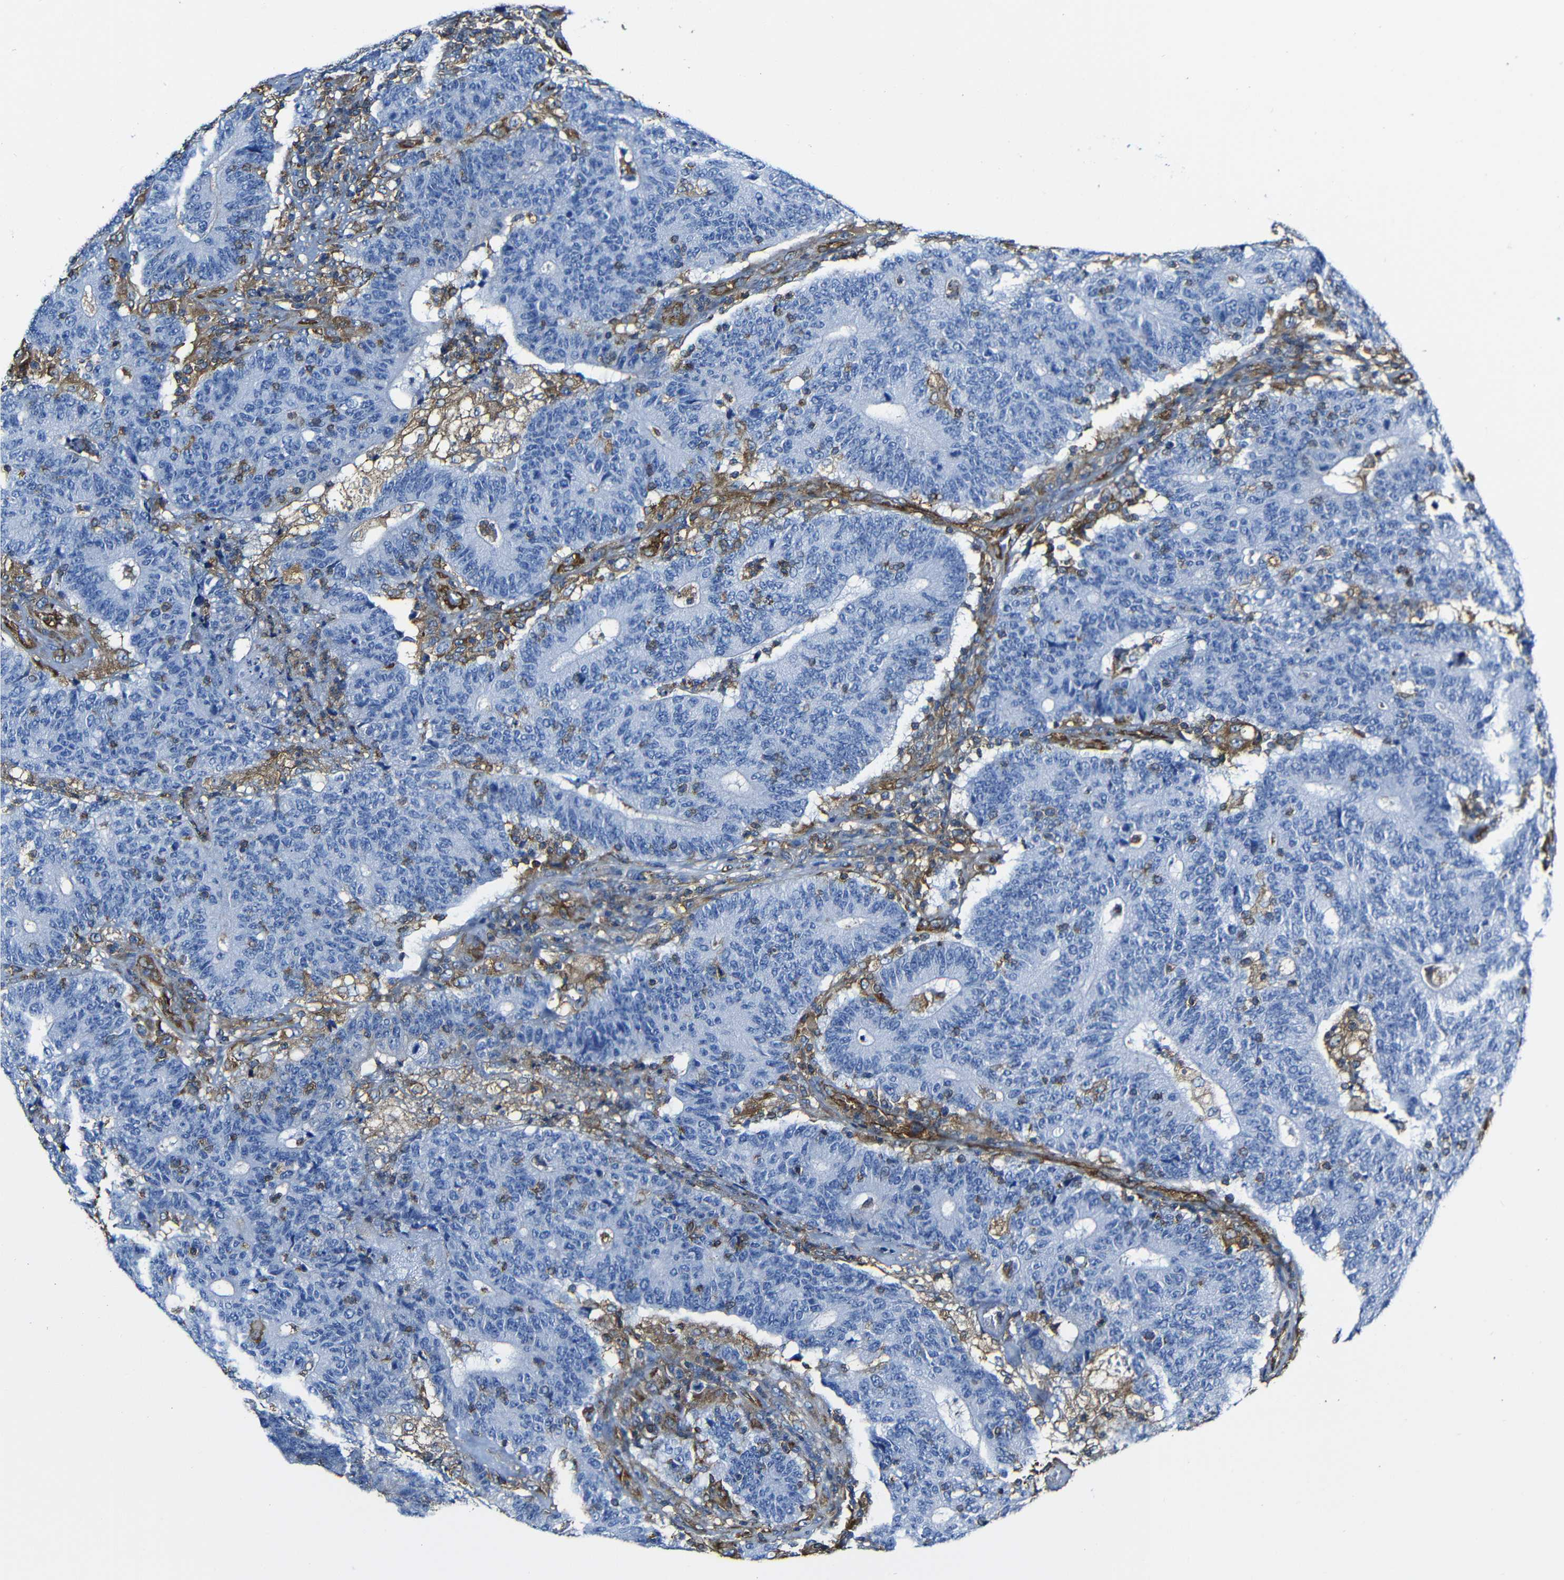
{"staining": {"intensity": "negative", "quantity": "none", "location": "none"}, "tissue": "colorectal cancer", "cell_type": "Tumor cells", "image_type": "cancer", "snomed": [{"axis": "morphology", "description": "Normal tissue, NOS"}, {"axis": "morphology", "description": "Adenocarcinoma, NOS"}, {"axis": "topography", "description": "Colon"}], "caption": "A high-resolution photomicrograph shows immunohistochemistry staining of colorectal cancer, which reveals no significant positivity in tumor cells.", "gene": "MSN", "patient": {"sex": "female", "age": 75}}